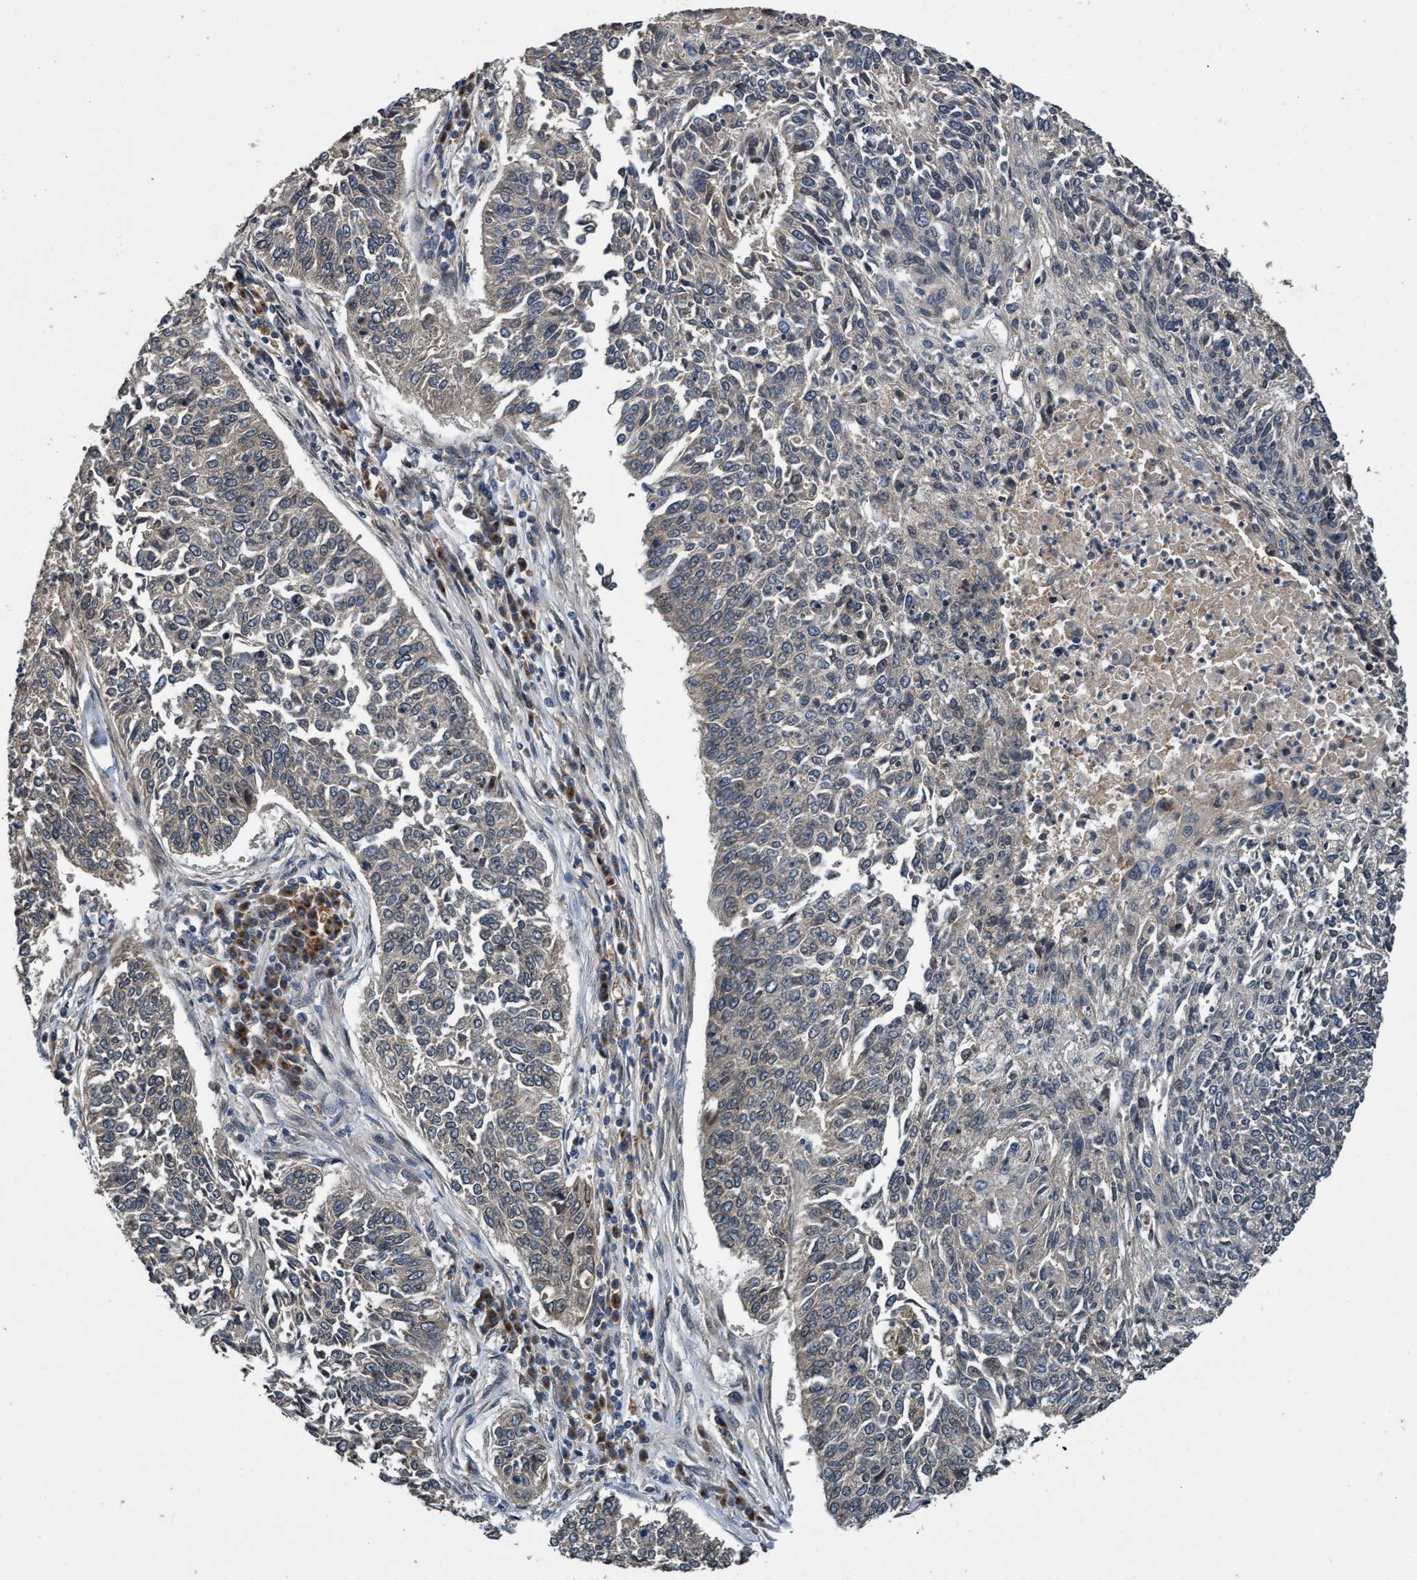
{"staining": {"intensity": "negative", "quantity": "none", "location": "none"}, "tissue": "lung cancer", "cell_type": "Tumor cells", "image_type": "cancer", "snomed": [{"axis": "morphology", "description": "Normal tissue, NOS"}, {"axis": "morphology", "description": "Squamous cell carcinoma, NOS"}, {"axis": "topography", "description": "Cartilage tissue"}, {"axis": "topography", "description": "Bronchus"}, {"axis": "topography", "description": "Lung"}], "caption": "Immunohistochemistry (IHC) of human lung squamous cell carcinoma demonstrates no expression in tumor cells. (Brightfield microscopy of DAB IHC at high magnification).", "gene": "MACC1", "patient": {"sex": "female", "age": 49}}